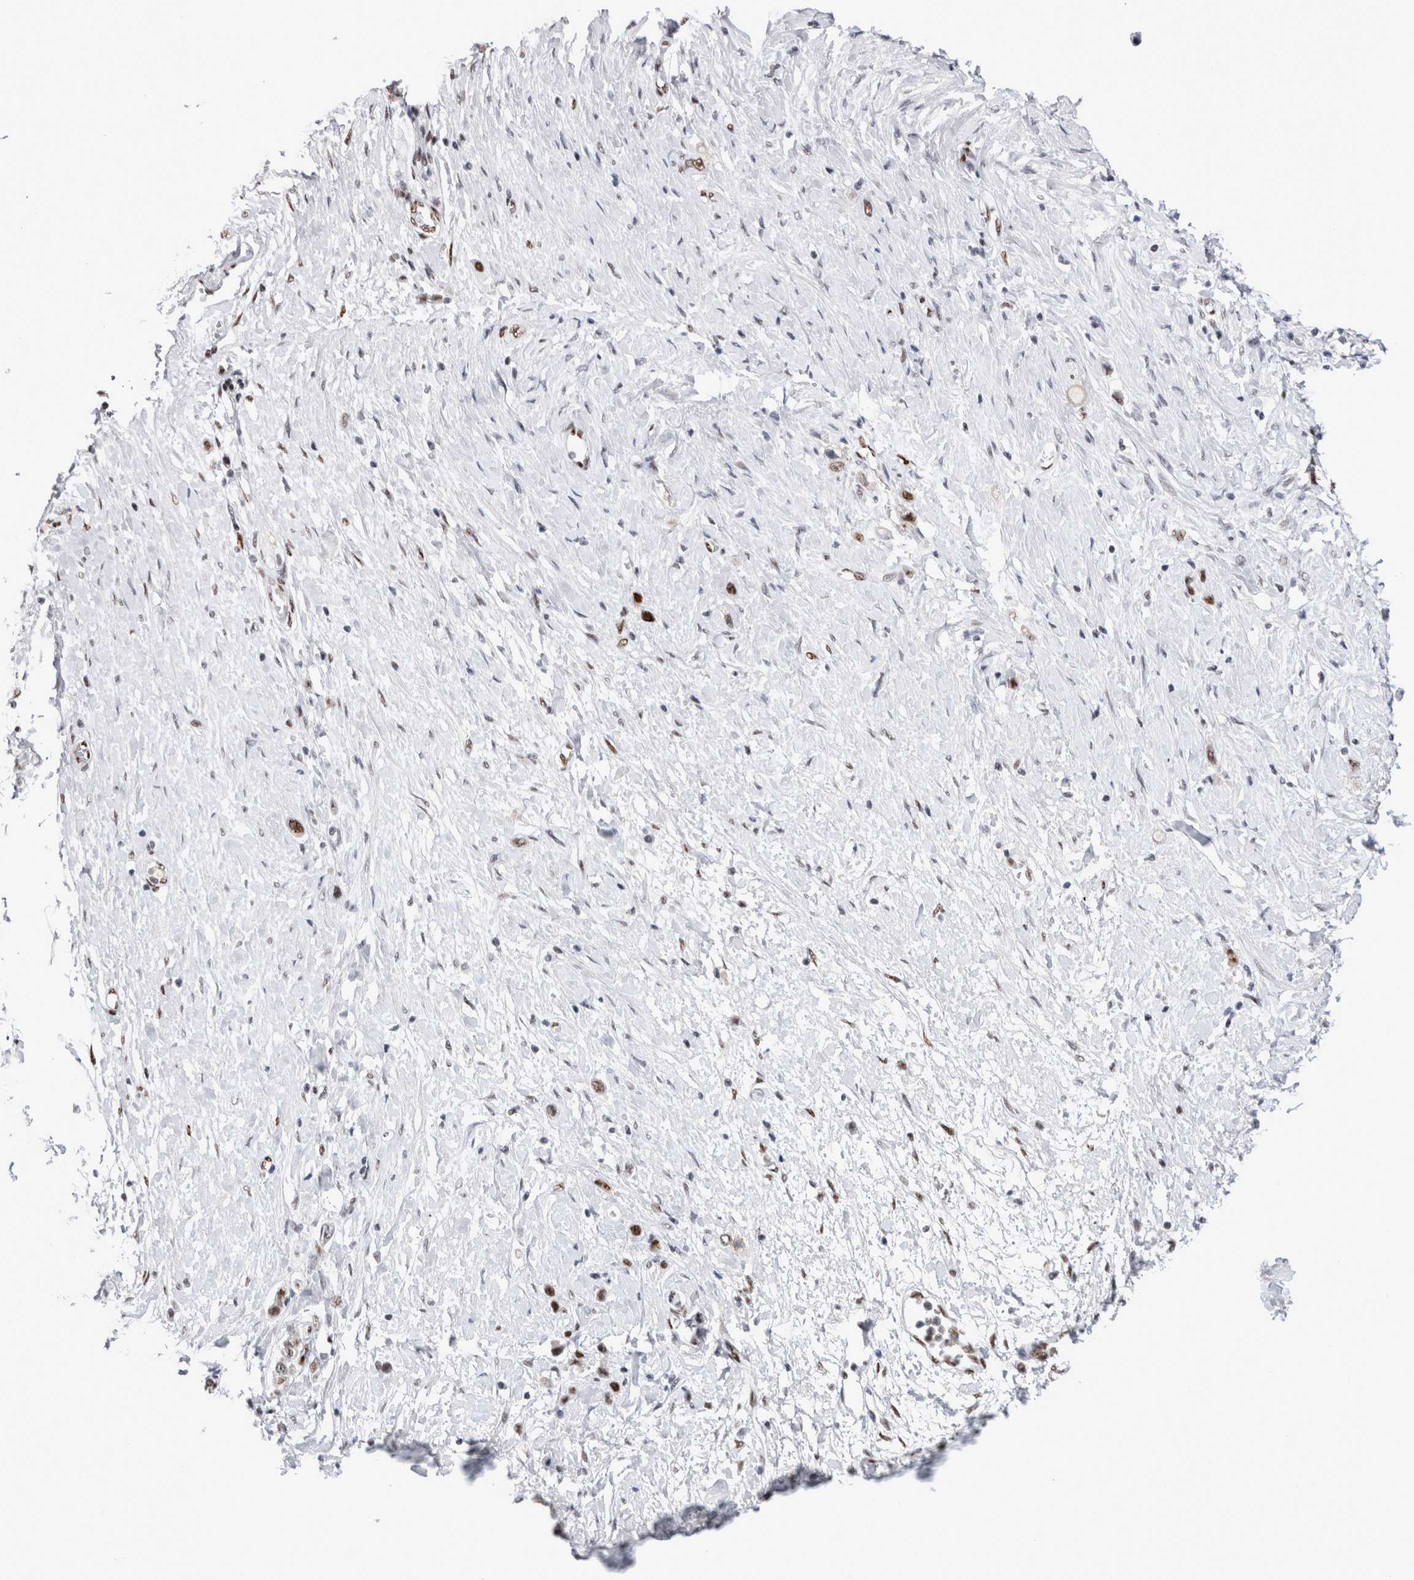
{"staining": {"intensity": "strong", "quantity": ">75%", "location": "nuclear"}, "tissue": "stomach cancer", "cell_type": "Tumor cells", "image_type": "cancer", "snomed": [{"axis": "morphology", "description": "Adenocarcinoma, NOS"}, {"axis": "topography", "description": "Stomach"}], "caption": "This is an image of immunohistochemistry staining of stomach cancer (adenocarcinoma), which shows strong staining in the nuclear of tumor cells.", "gene": "RBM6", "patient": {"sex": "female", "age": 65}}